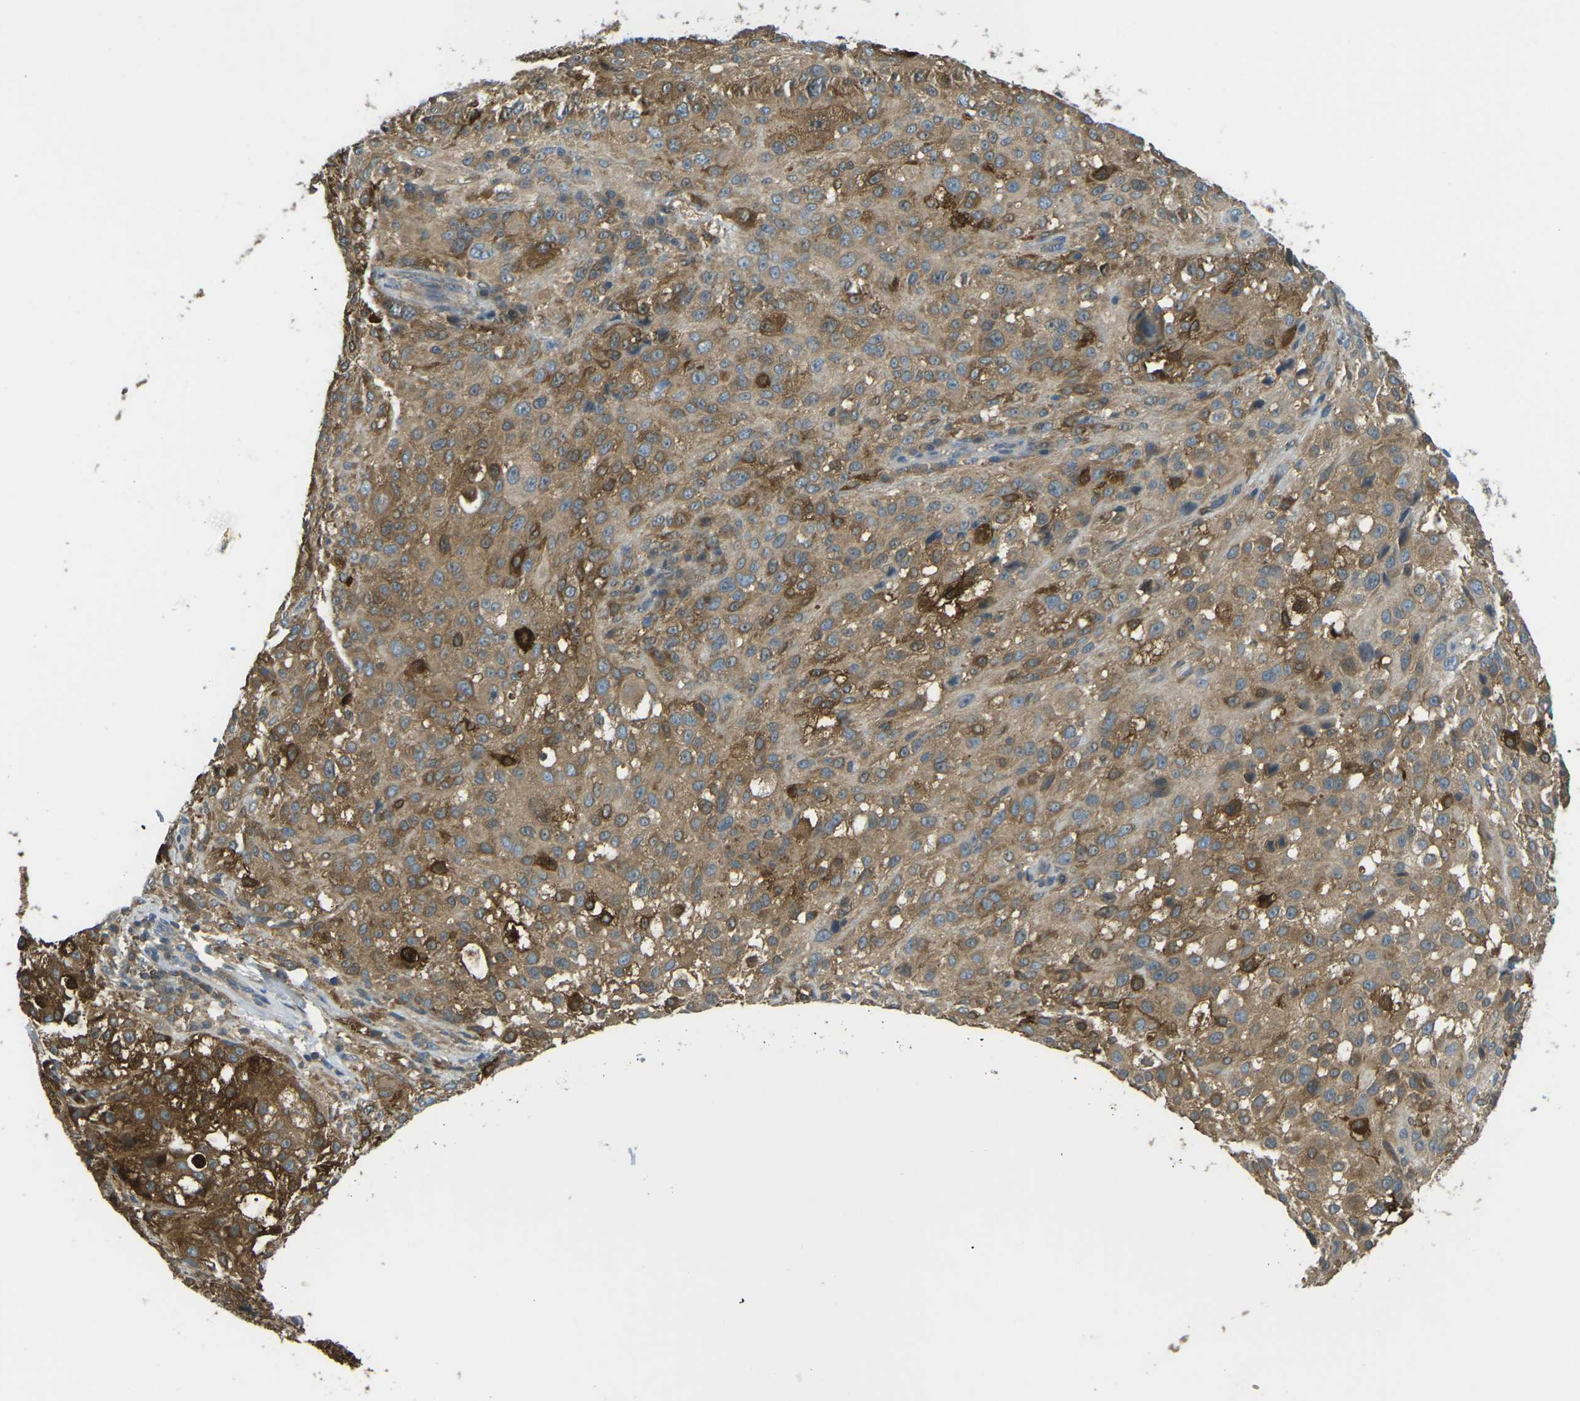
{"staining": {"intensity": "moderate", "quantity": ">75%", "location": "cytoplasmic/membranous,nuclear"}, "tissue": "melanoma", "cell_type": "Tumor cells", "image_type": "cancer", "snomed": [{"axis": "morphology", "description": "Necrosis, NOS"}, {"axis": "morphology", "description": "Malignant melanoma, NOS"}, {"axis": "topography", "description": "Skin"}], "caption": "Malignant melanoma stained with immunohistochemistry demonstrates moderate cytoplasmic/membranous and nuclear positivity in about >75% of tumor cells. The staining is performed using DAB brown chromogen to label protein expression. The nuclei are counter-stained blue using hematoxylin.", "gene": "PIEZO2", "patient": {"sex": "female", "age": 87}}